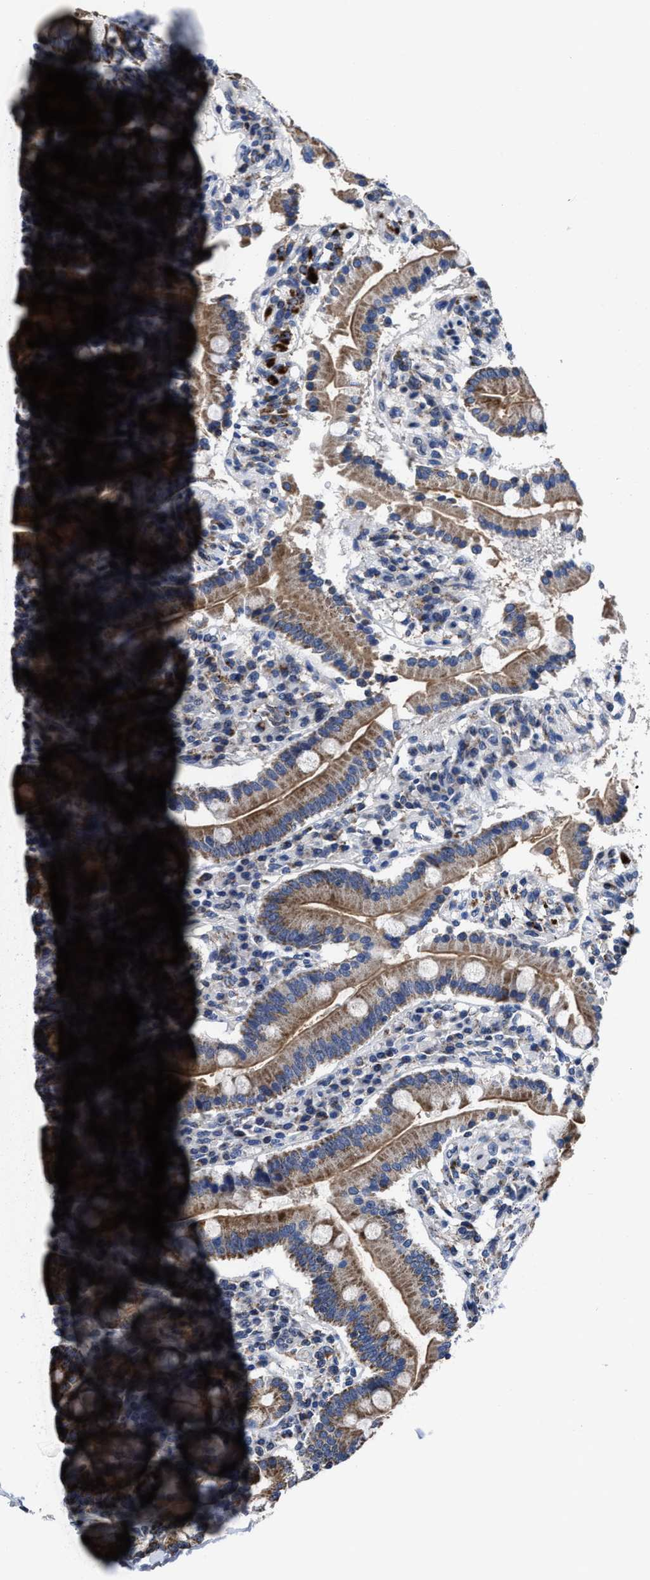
{"staining": {"intensity": "moderate", "quantity": ">75%", "location": "cytoplasmic/membranous"}, "tissue": "duodenum", "cell_type": "Glandular cells", "image_type": "normal", "snomed": [{"axis": "morphology", "description": "Normal tissue, NOS"}, {"axis": "topography", "description": "Duodenum"}], "caption": "The image demonstrates immunohistochemical staining of unremarkable duodenum. There is moderate cytoplasmic/membranous staining is seen in approximately >75% of glandular cells.", "gene": "CACNA1D", "patient": {"sex": "male", "age": 50}}